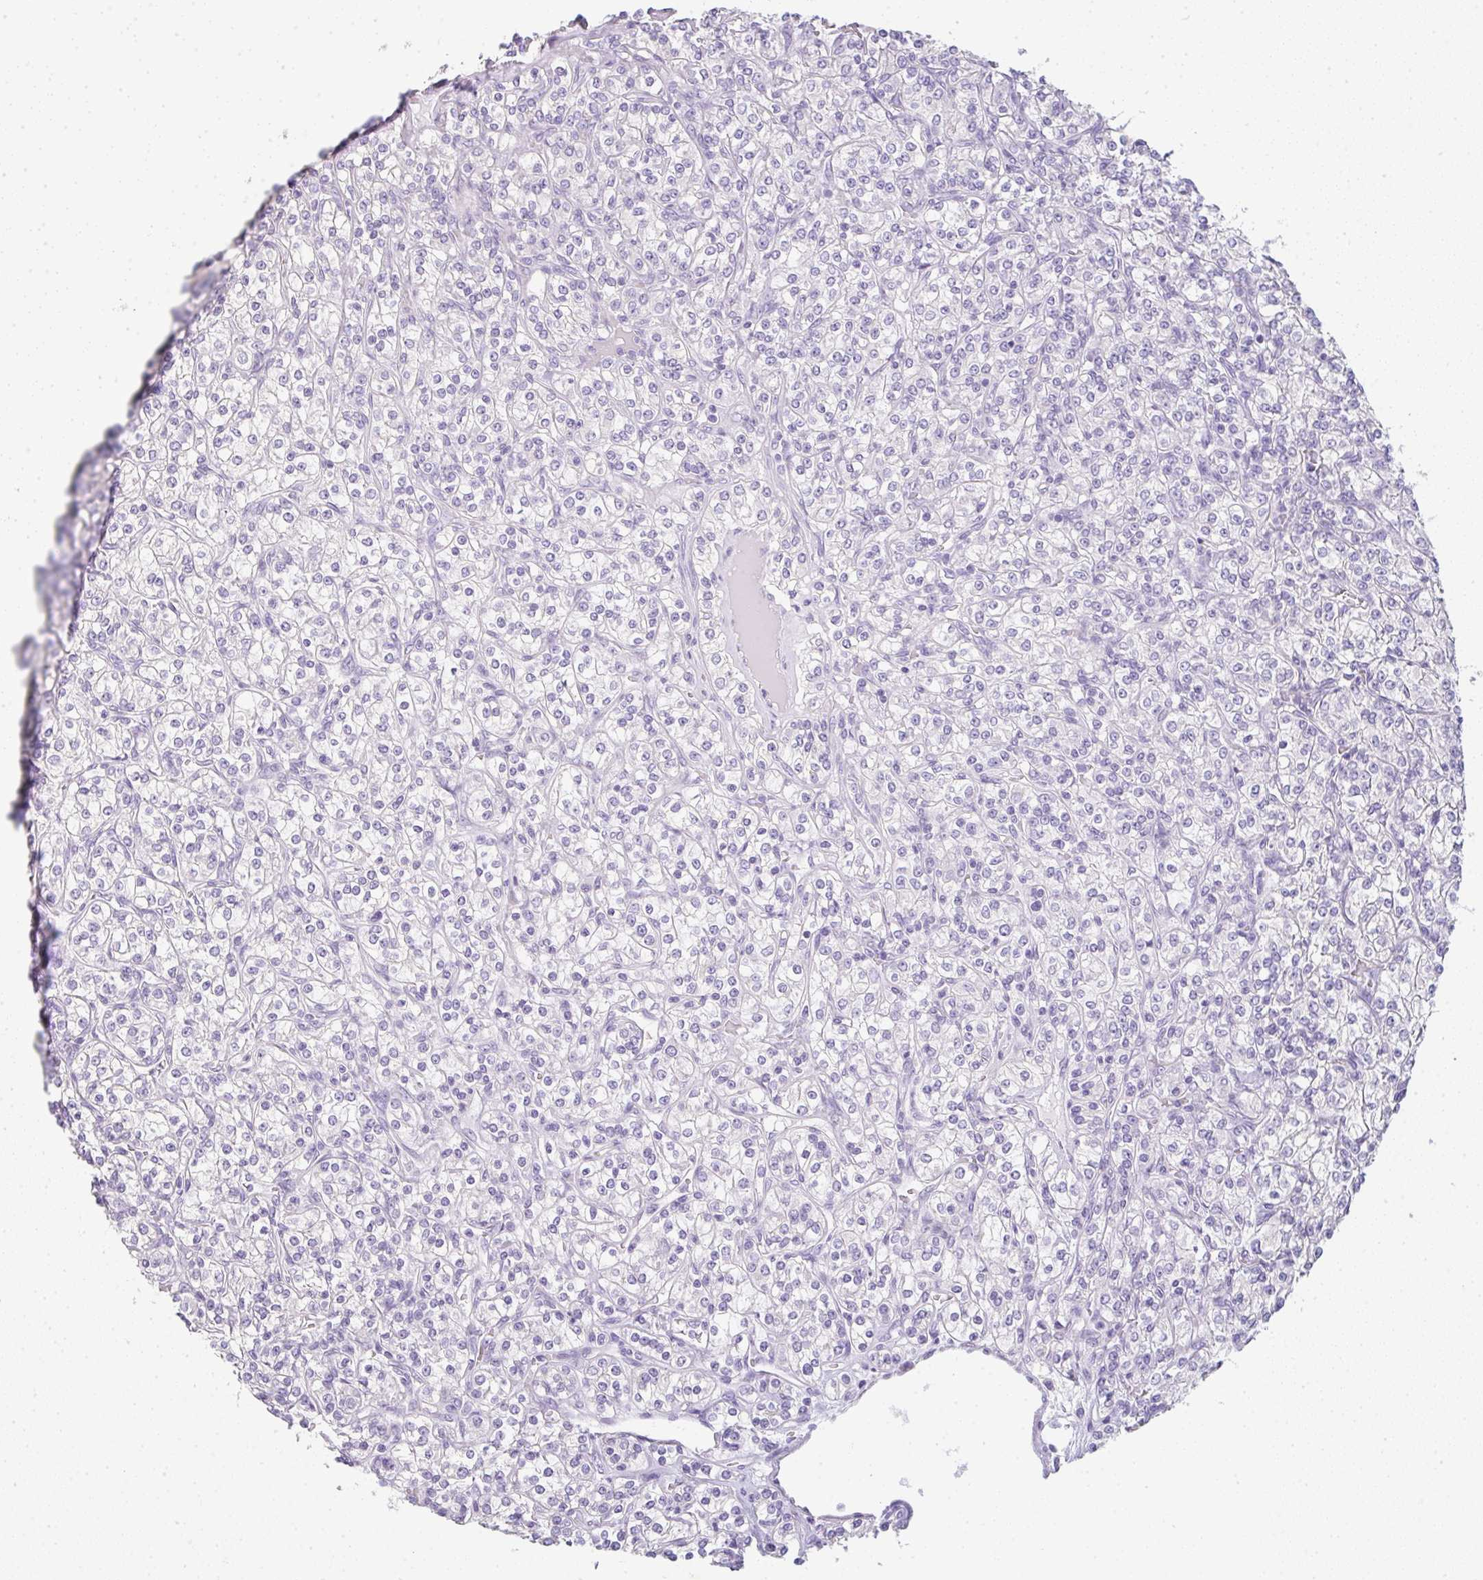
{"staining": {"intensity": "negative", "quantity": "none", "location": "none"}, "tissue": "renal cancer", "cell_type": "Tumor cells", "image_type": "cancer", "snomed": [{"axis": "morphology", "description": "Adenocarcinoma, NOS"}, {"axis": "topography", "description": "Kidney"}], "caption": "There is no significant expression in tumor cells of renal cancer (adenocarcinoma).", "gene": "LPAR4", "patient": {"sex": "male", "age": 77}}